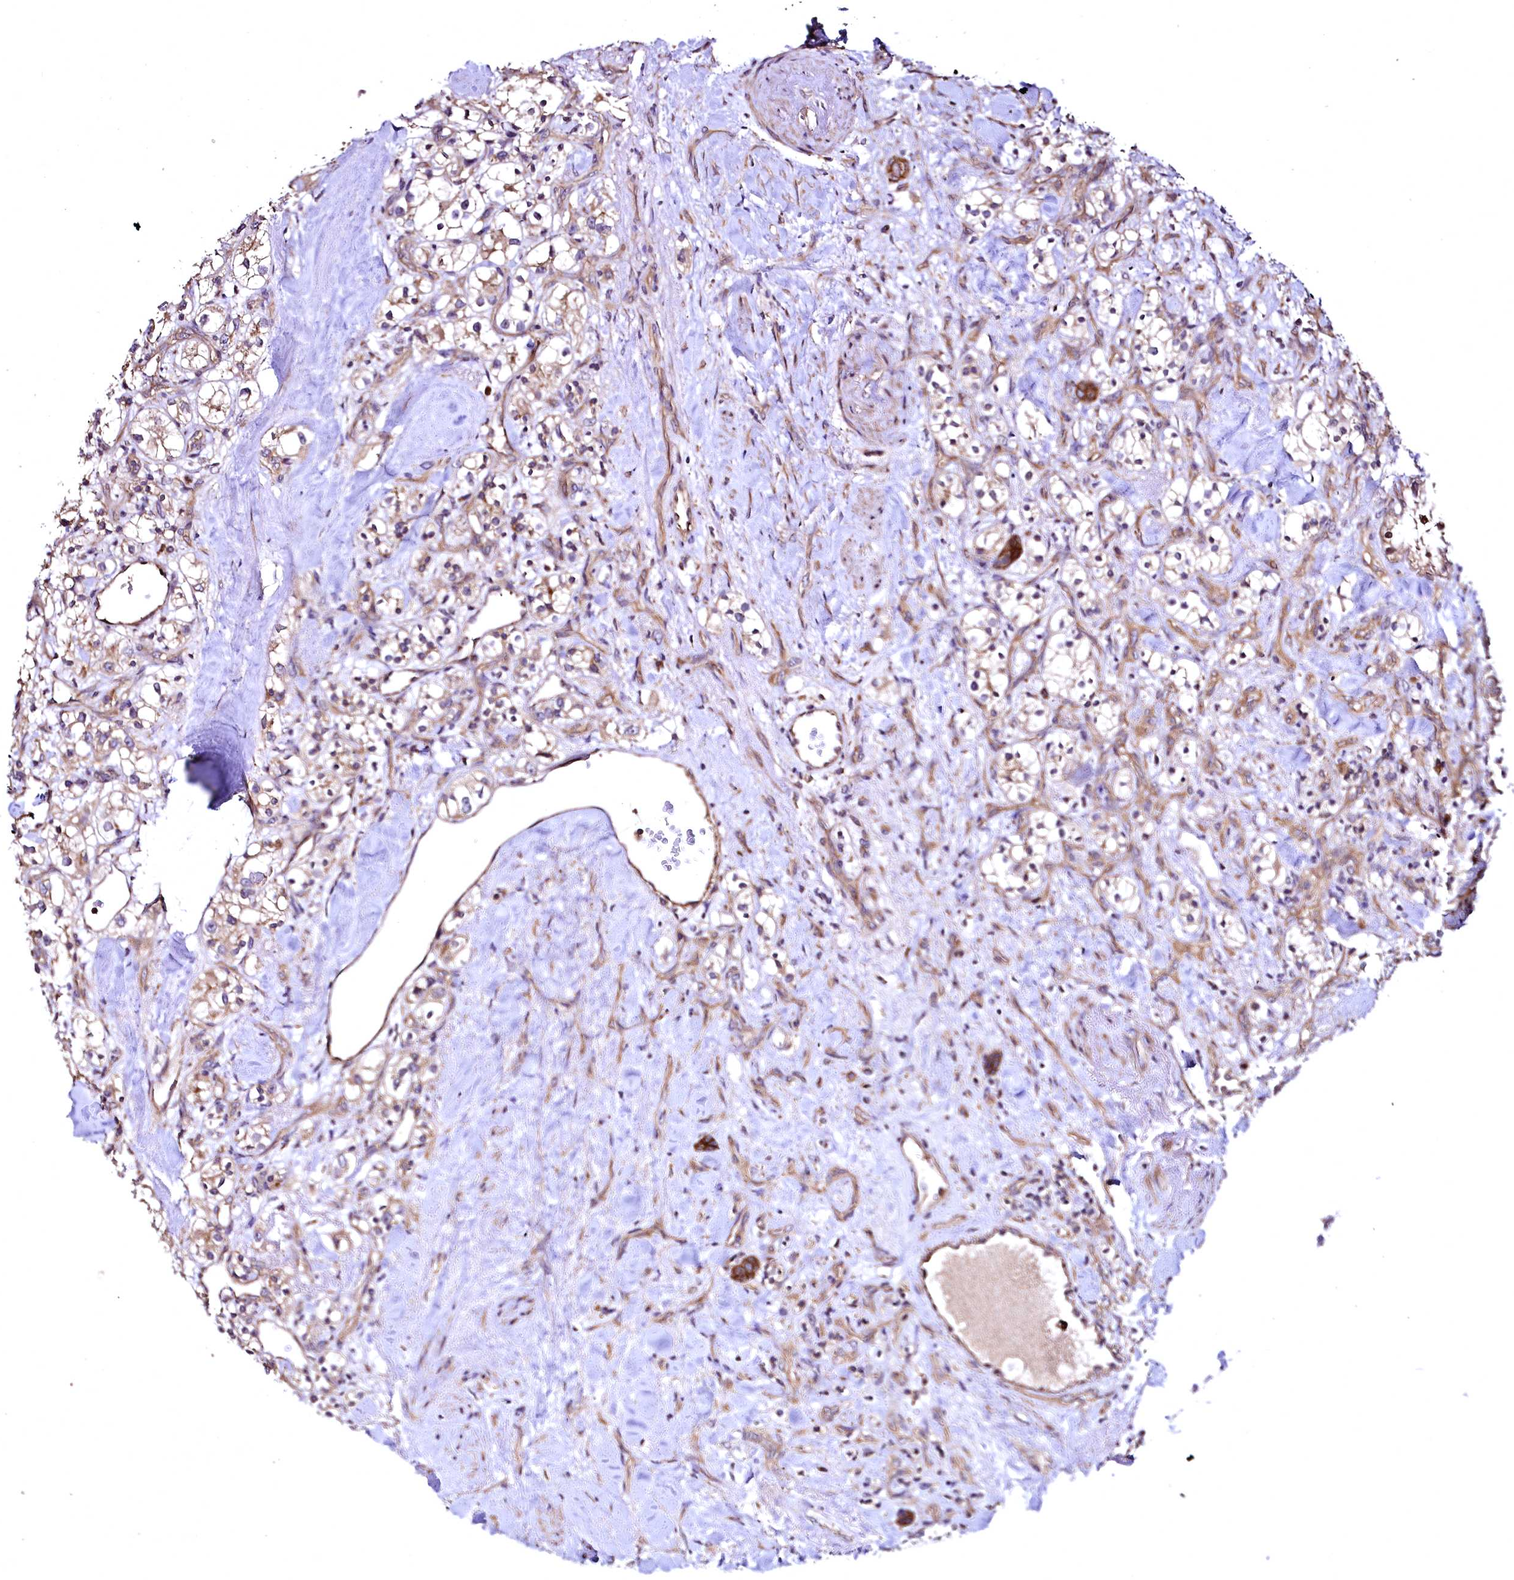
{"staining": {"intensity": "moderate", "quantity": ">75%", "location": "cytoplasmic/membranous"}, "tissue": "renal cancer", "cell_type": "Tumor cells", "image_type": "cancer", "snomed": [{"axis": "morphology", "description": "Adenocarcinoma, NOS"}, {"axis": "topography", "description": "Kidney"}], "caption": "IHC micrograph of renal adenocarcinoma stained for a protein (brown), which exhibits medium levels of moderate cytoplasmic/membranous positivity in about >75% of tumor cells.", "gene": "TBCEL", "patient": {"sex": "male", "age": 77}}